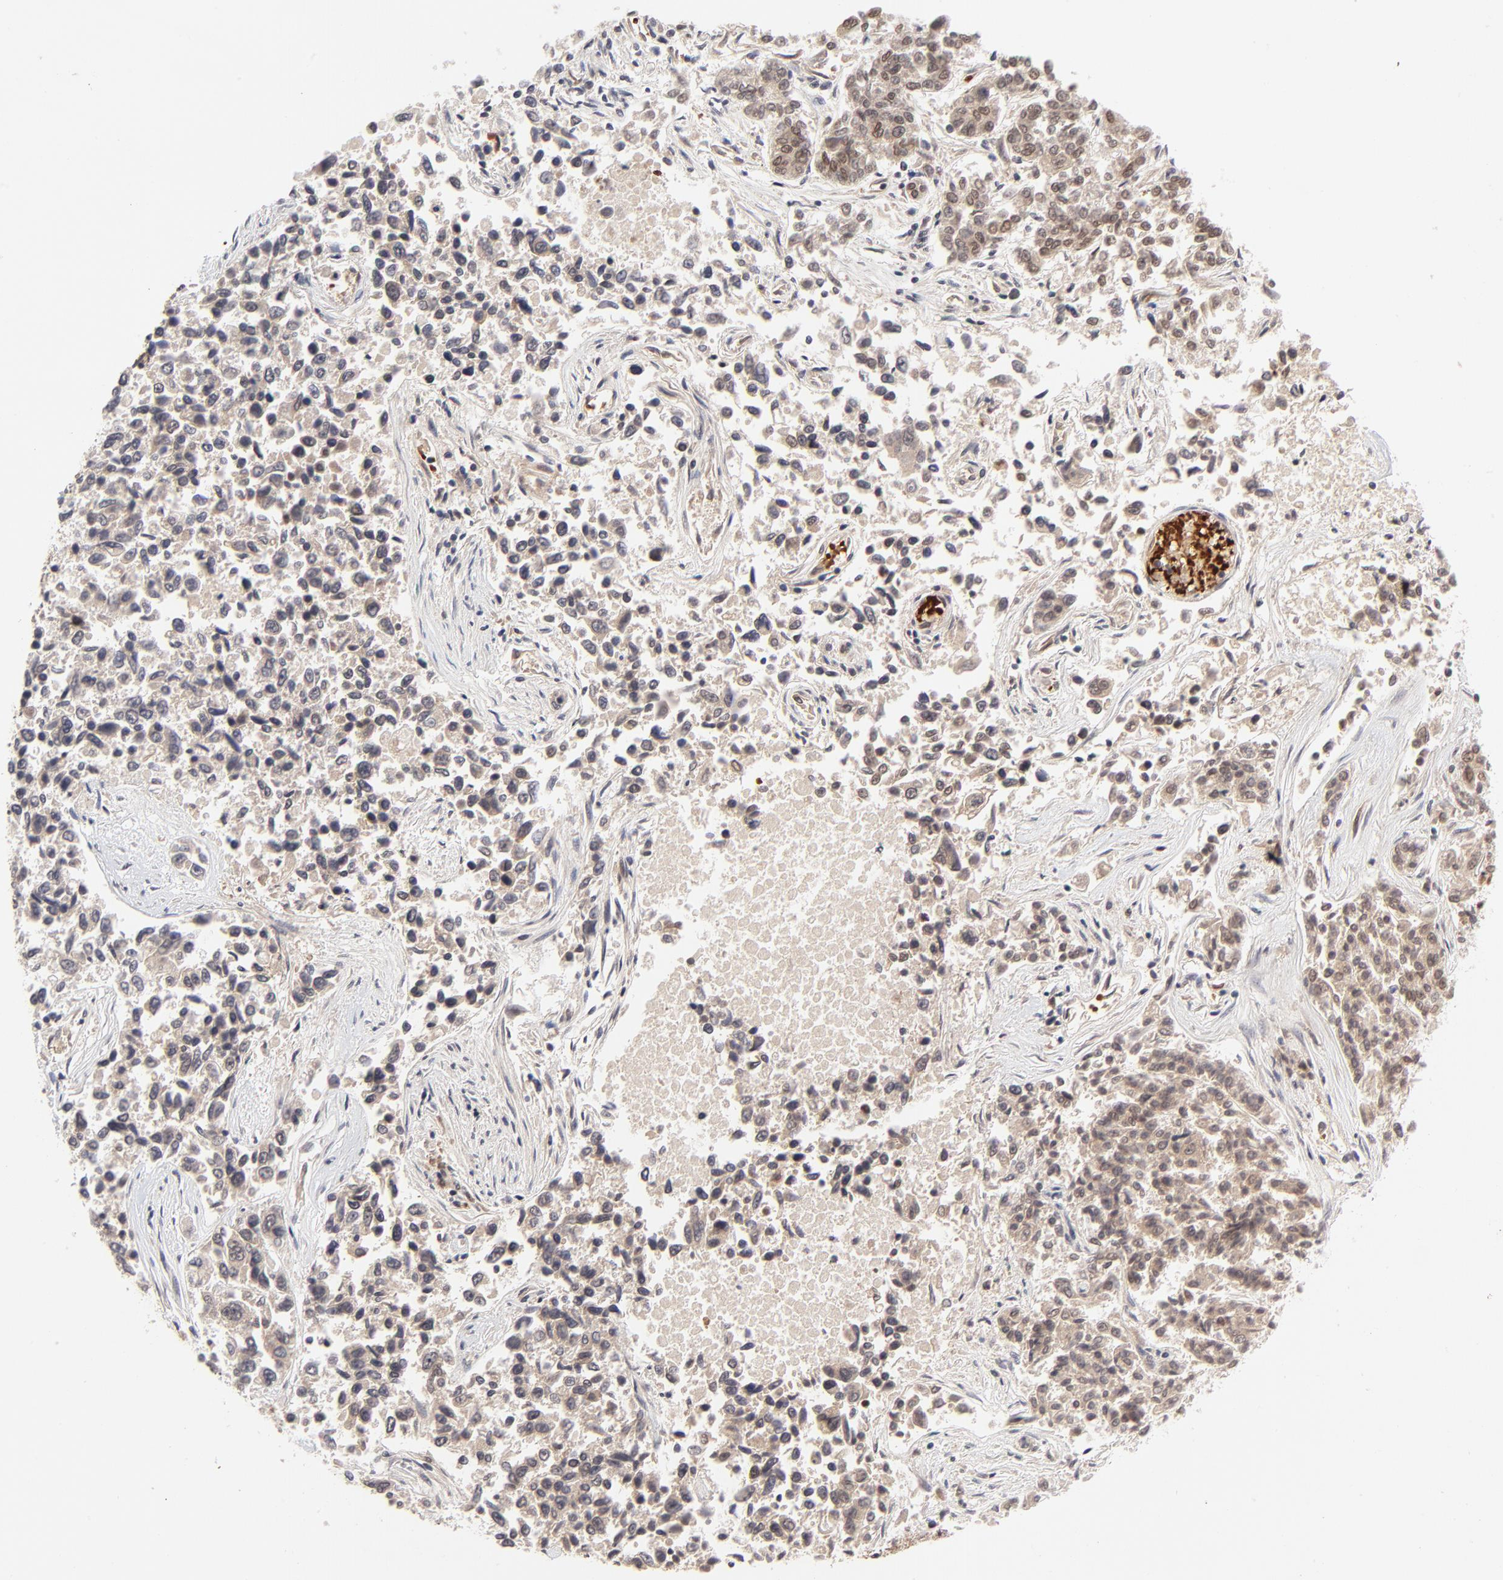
{"staining": {"intensity": "weak", "quantity": ">75%", "location": "cytoplasmic/membranous"}, "tissue": "lung cancer", "cell_type": "Tumor cells", "image_type": "cancer", "snomed": [{"axis": "morphology", "description": "Adenocarcinoma, NOS"}, {"axis": "topography", "description": "Lung"}], "caption": "There is low levels of weak cytoplasmic/membranous expression in tumor cells of adenocarcinoma (lung), as demonstrated by immunohistochemical staining (brown color).", "gene": "CASP10", "patient": {"sex": "male", "age": 84}}